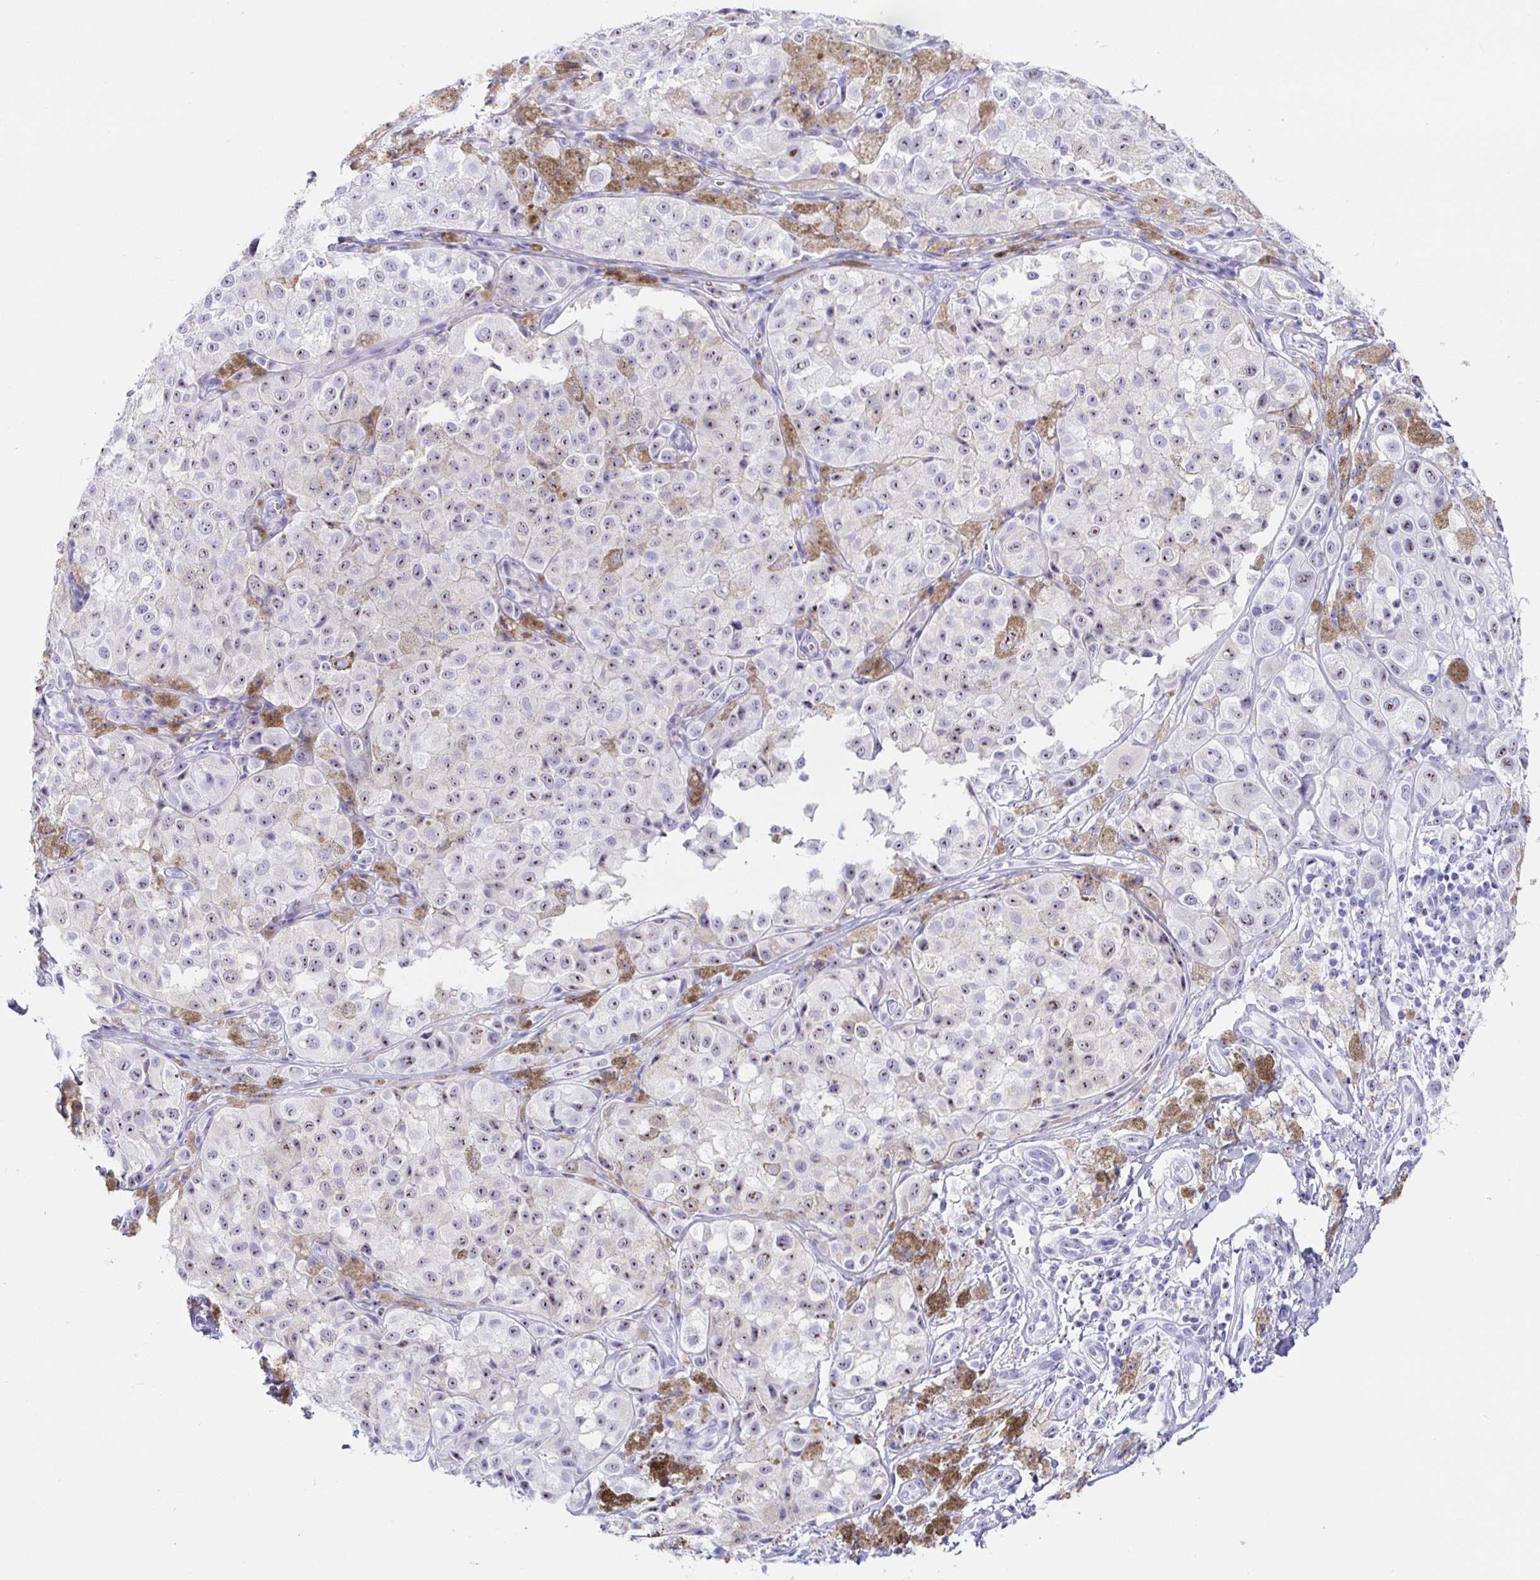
{"staining": {"intensity": "moderate", "quantity": "<25%", "location": "nuclear"}, "tissue": "melanoma", "cell_type": "Tumor cells", "image_type": "cancer", "snomed": [{"axis": "morphology", "description": "Malignant melanoma, NOS"}, {"axis": "topography", "description": "Skin"}], "caption": "IHC of human malignant melanoma demonstrates low levels of moderate nuclear staining in about <25% of tumor cells. The protein is shown in brown color, while the nuclei are stained blue.", "gene": "PRAMEF19", "patient": {"sex": "male", "age": 61}}